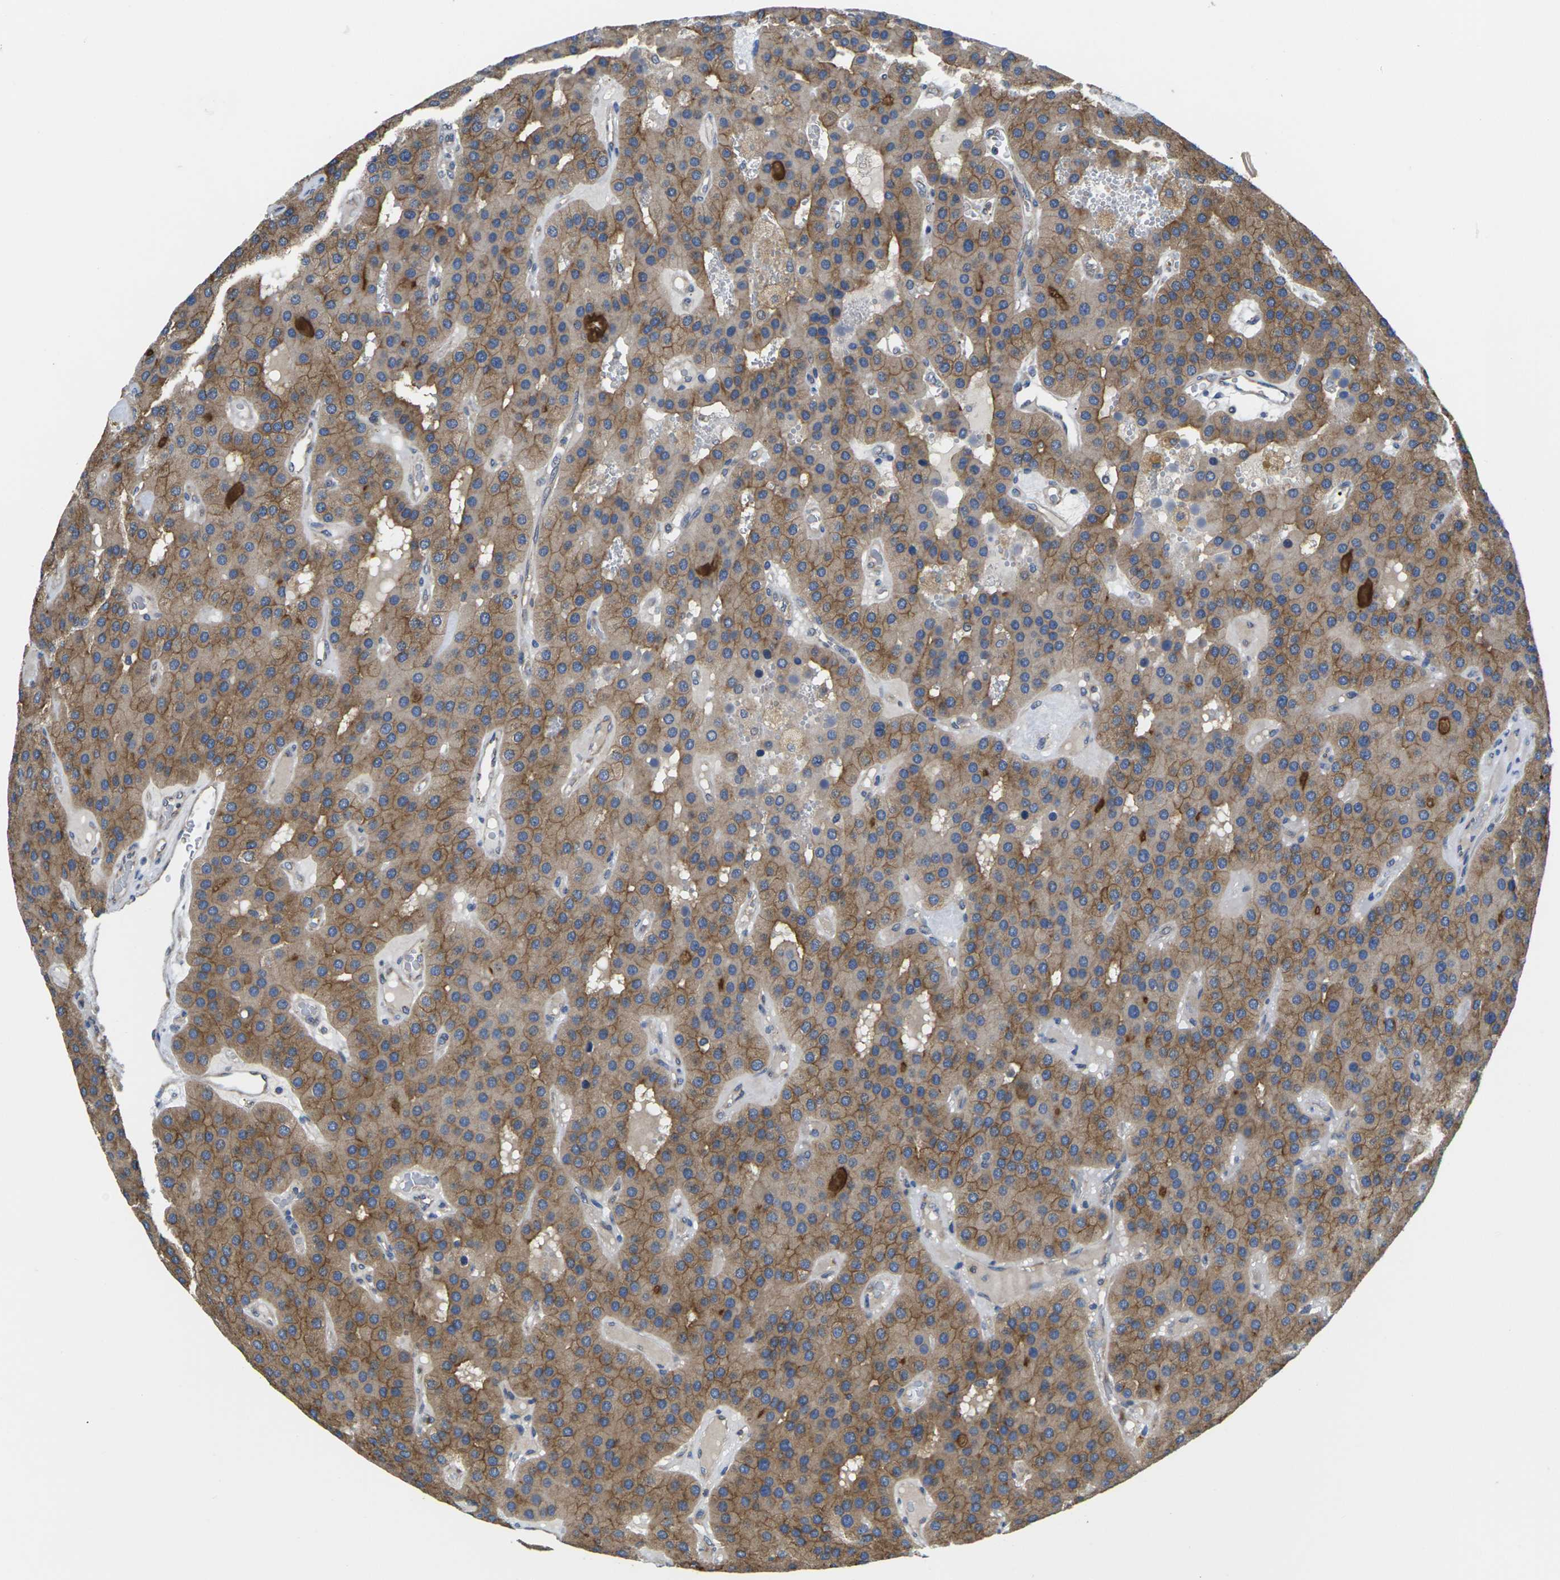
{"staining": {"intensity": "moderate", "quantity": ">75%", "location": "cytoplasmic/membranous"}, "tissue": "parathyroid gland", "cell_type": "Glandular cells", "image_type": "normal", "snomed": [{"axis": "morphology", "description": "Normal tissue, NOS"}, {"axis": "morphology", "description": "Adenoma, NOS"}, {"axis": "topography", "description": "Parathyroid gland"}], "caption": "Protein analysis of unremarkable parathyroid gland shows moderate cytoplasmic/membranous positivity in approximately >75% of glandular cells. Immunohistochemistry stains the protein in brown and the nuclei are stained blue.", "gene": "TMCC2", "patient": {"sex": "female", "age": 86}}